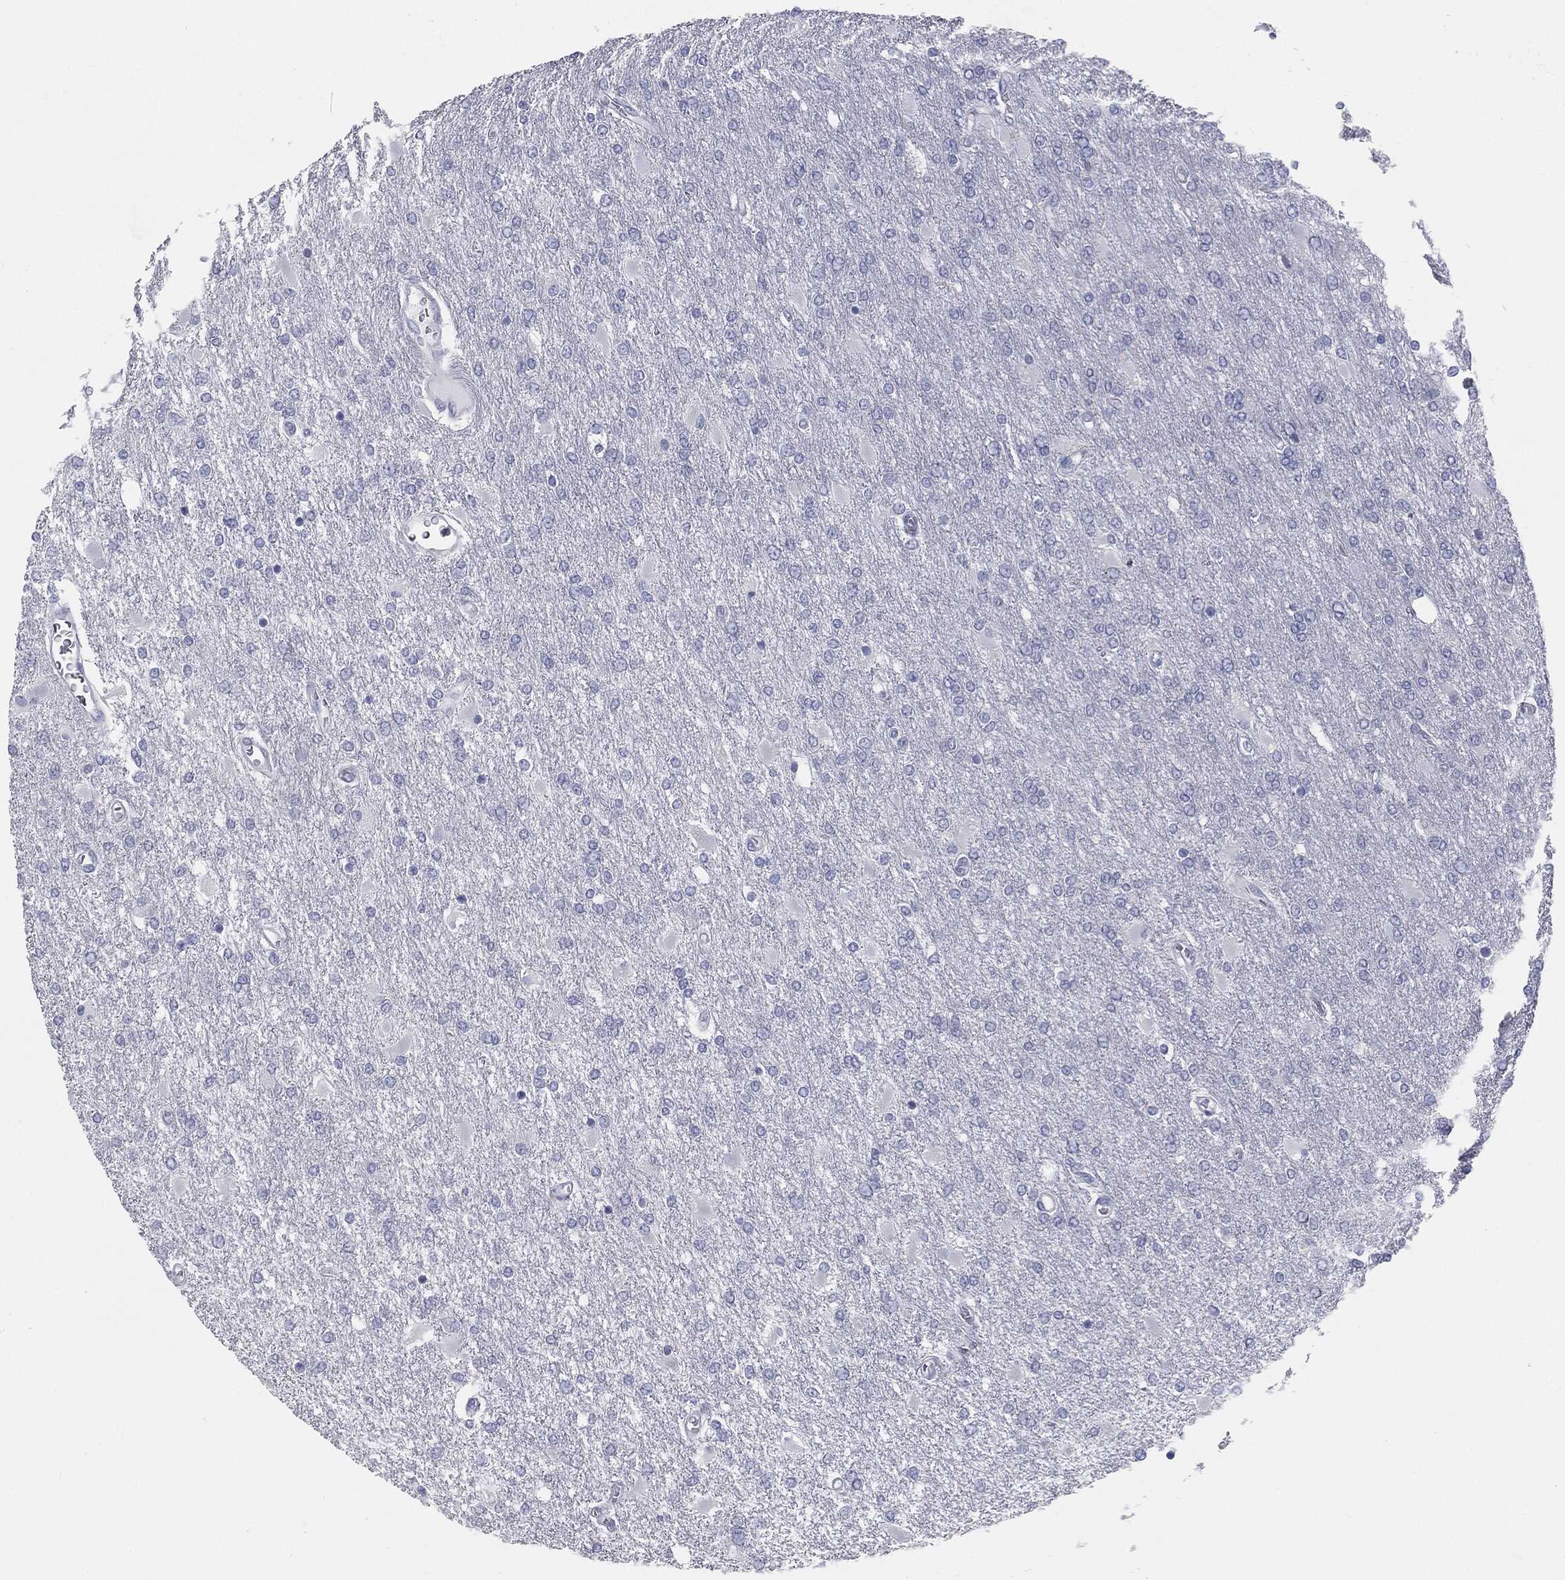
{"staining": {"intensity": "negative", "quantity": "none", "location": "none"}, "tissue": "glioma", "cell_type": "Tumor cells", "image_type": "cancer", "snomed": [{"axis": "morphology", "description": "Glioma, malignant, High grade"}, {"axis": "topography", "description": "Cerebral cortex"}], "caption": "An IHC image of glioma is shown. There is no staining in tumor cells of glioma.", "gene": "CAV3", "patient": {"sex": "male", "age": 79}}